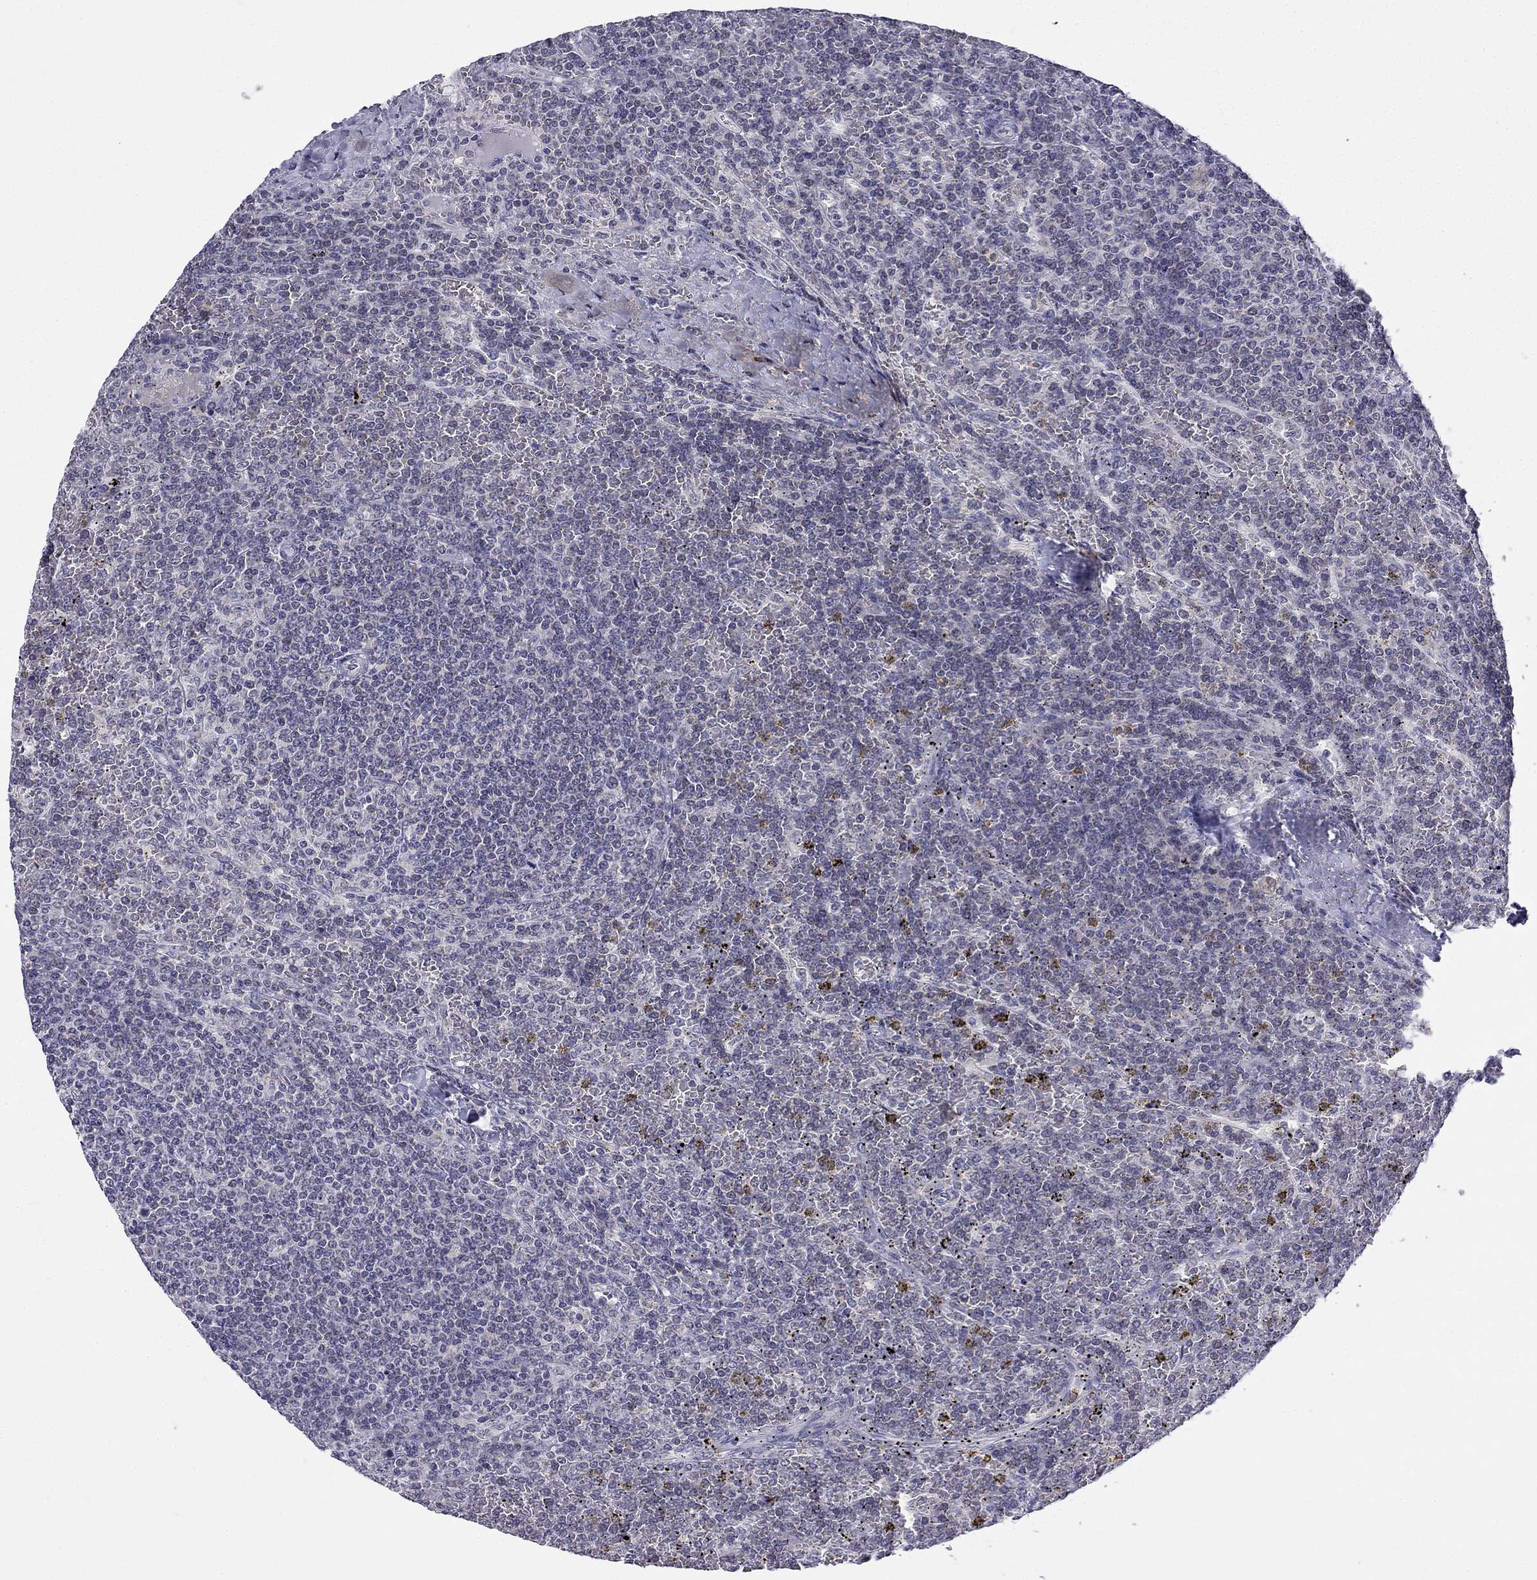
{"staining": {"intensity": "negative", "quantity": "none", "location": "none"}, "tissue": "lymphoma", "cell_type": "Tumor cells", "image_type": "cancer", "snomed": [{"axis": "morphology", "description": "Malignant lymphoma, non-Hodgkin's type, Low grade"}, {"axis": "topography", "description": "Spleen"}], "caption": "This is an IHC photomicrograph of human lymphoma. There is no staining in tumor cells.", "gene": "C5orf49", "patient": {"sex": "female", "age": 19}}